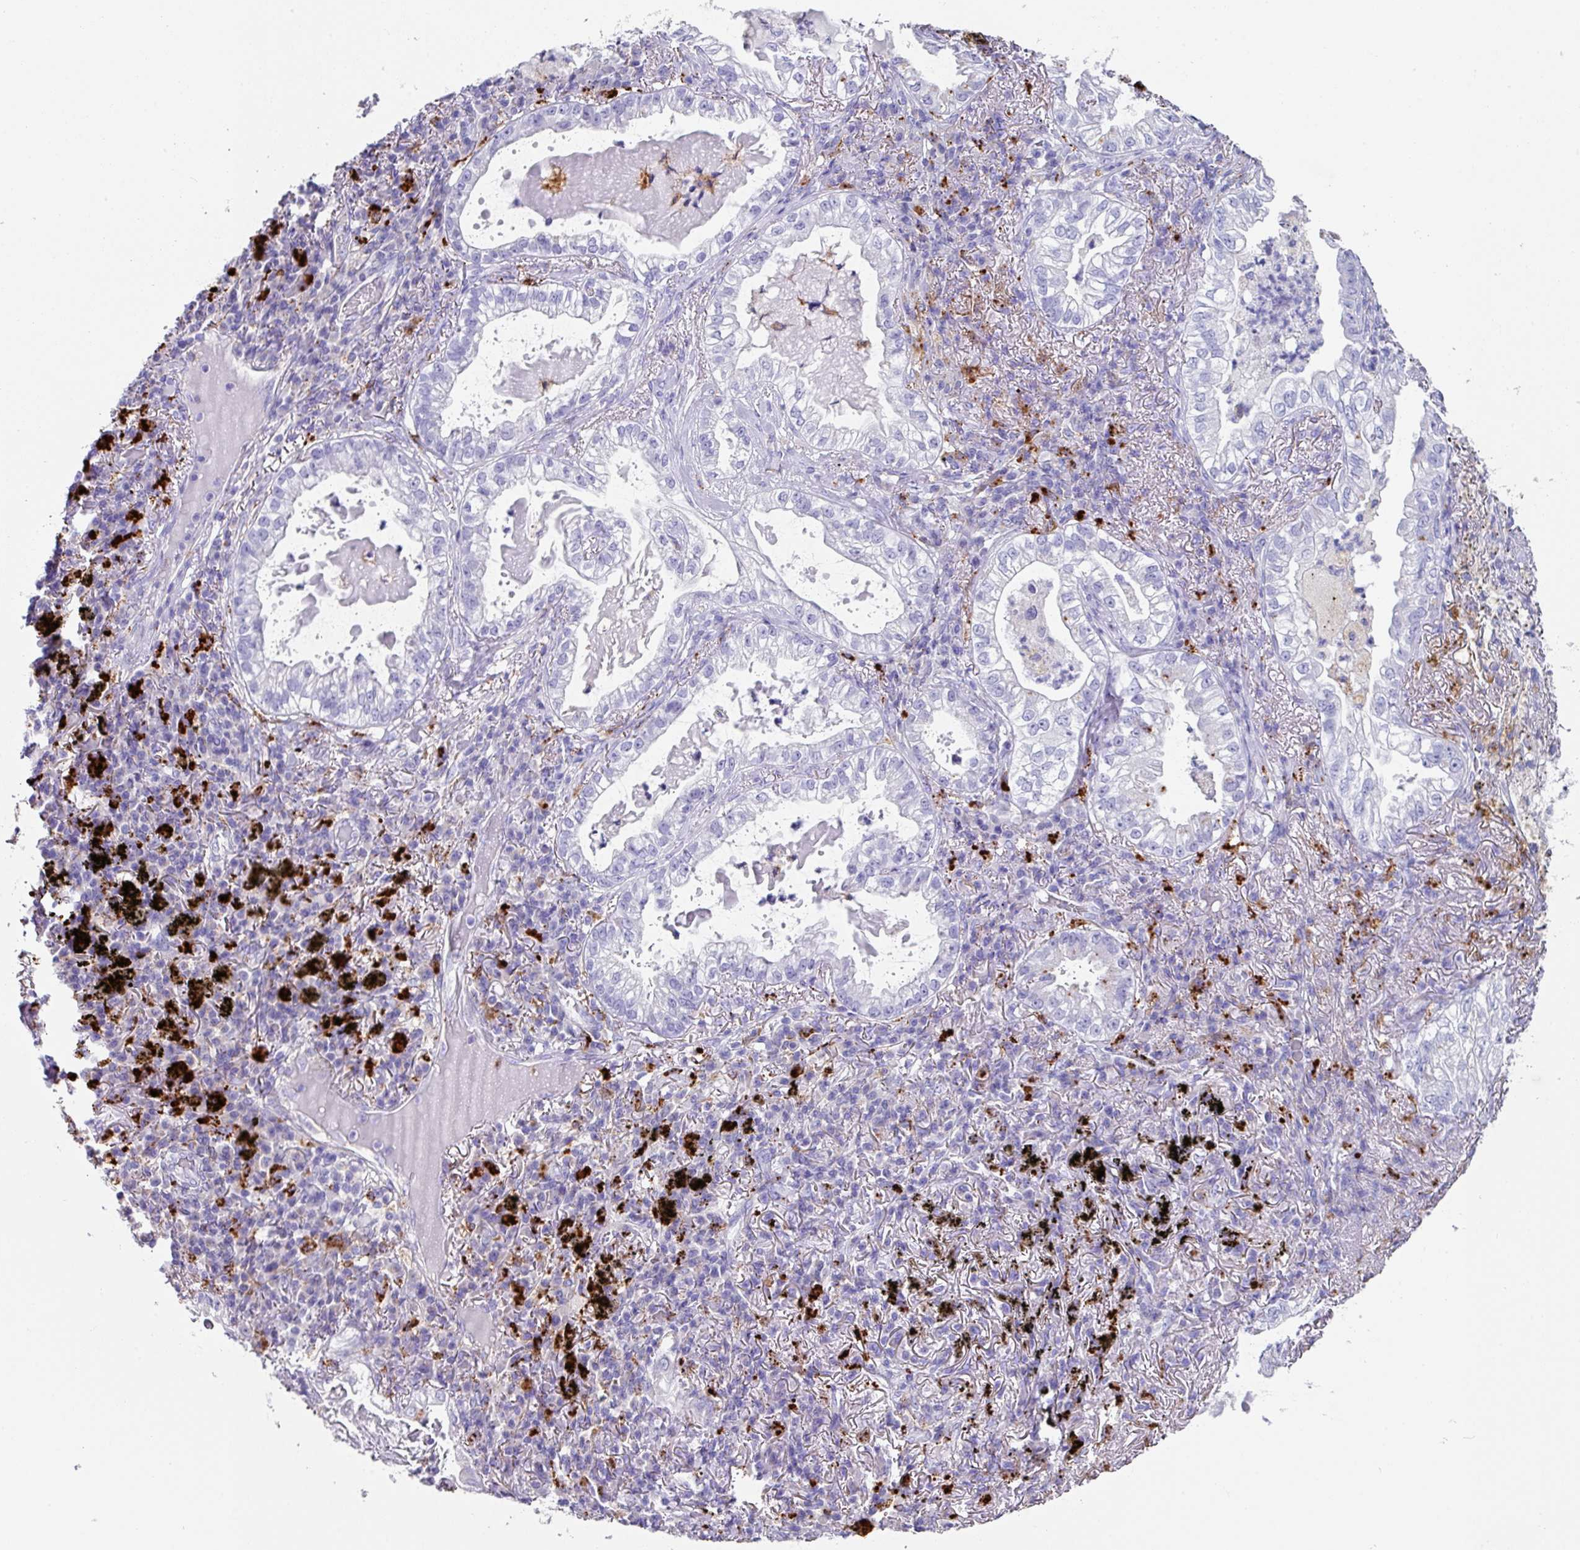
{"staining": {"intensity": "negative", "quantity": "none", "location": "none"}, "tissue": "lung cancer", "cell_type": "Tumor cells", "image_type": "cancer", "snomed": [{"axis": "morphology", "description": "Adenocarcinoma, NOS"}, {"axis": "topography", "description": "Lung"}], "caption": "This is an IHC micrograph of human lung cancer. There is no staining in tumor cells.", "gene": "CPVL", "patient": {"sex": "female", "age": 73}}